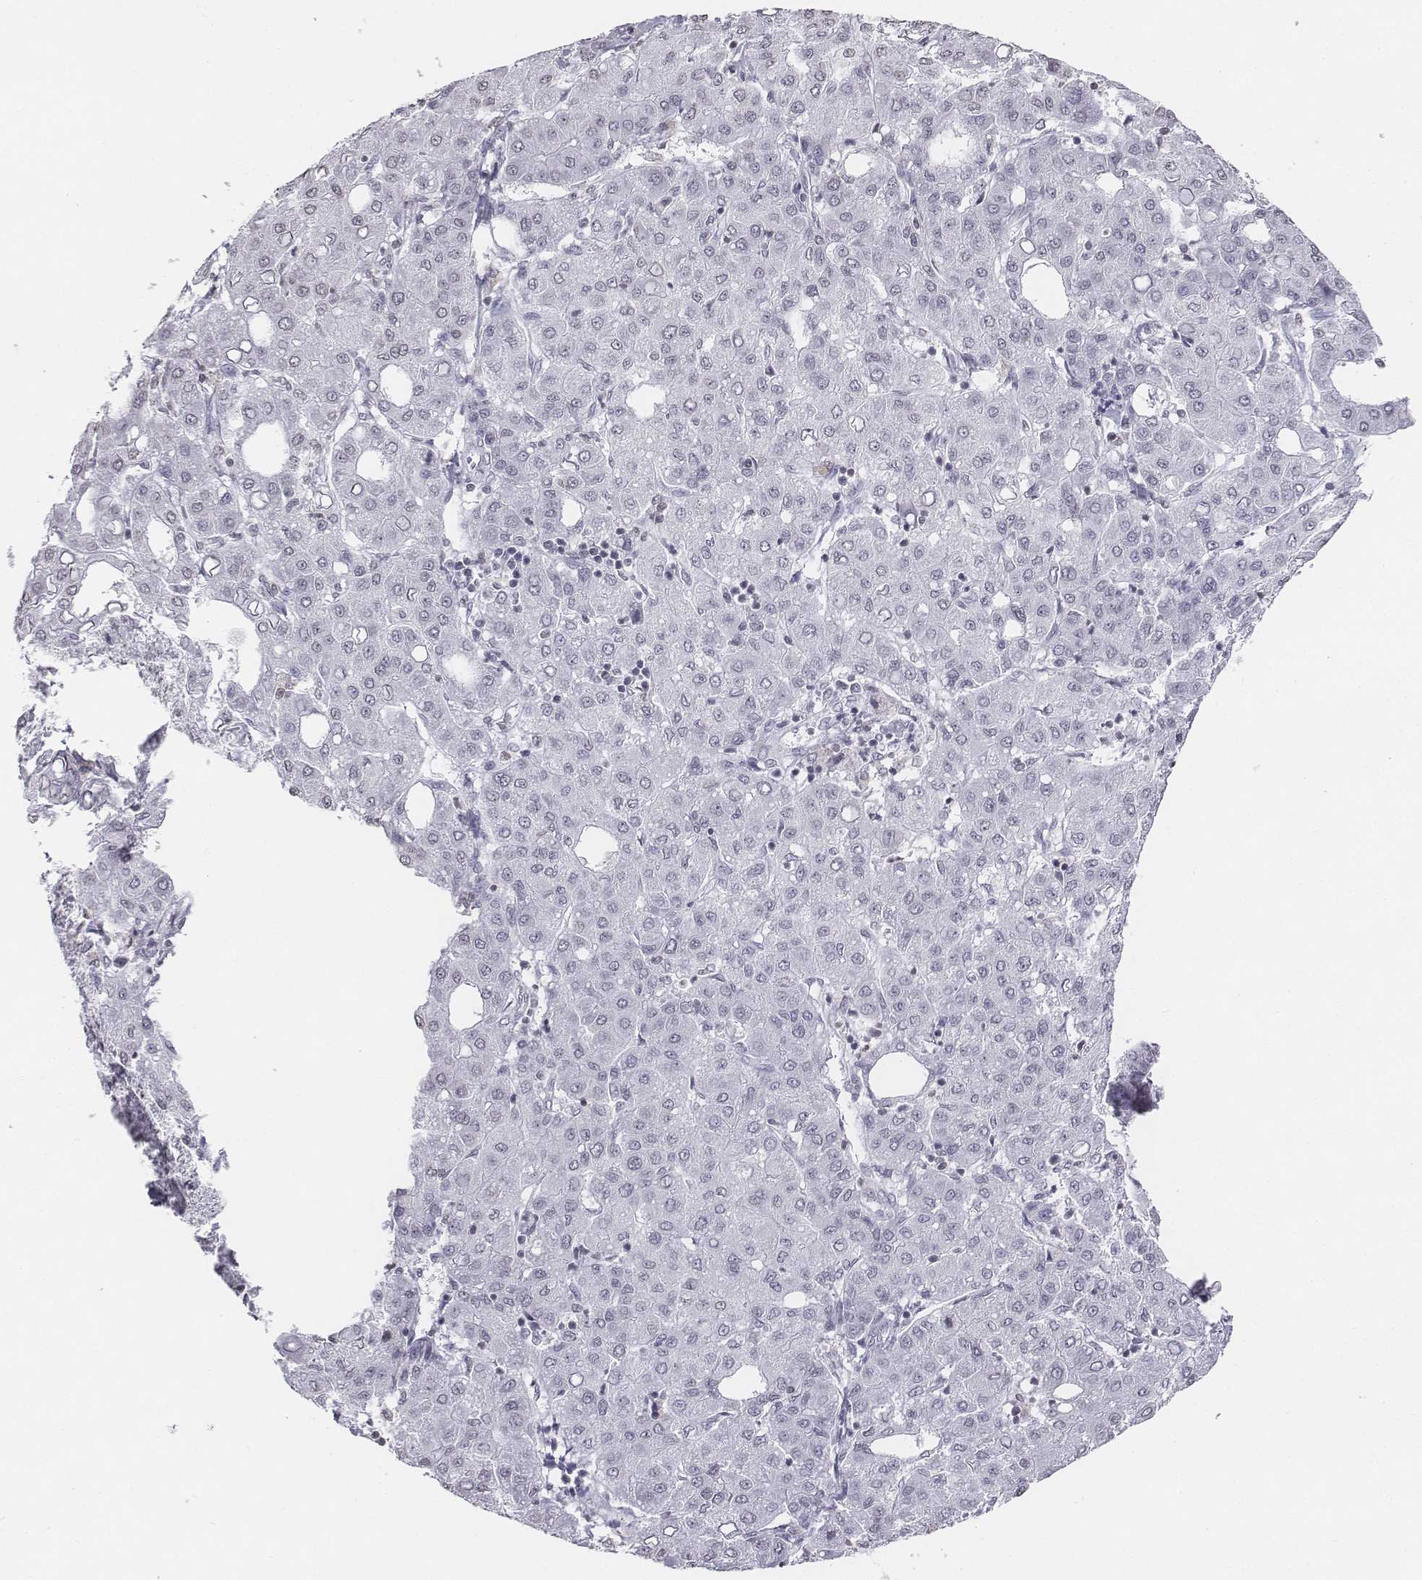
{"staining": {"intensity": "negative", "quantity": "none", "location": "none"}, "tissue": "liver cancer", "cell_type": "Tumor cells", "image_type": "cancer", "snomed": [{"axis": "morphology", "description": "Carcinoma, Hepatocellular, NOS"}, {"axis": "topography", "description": "Liver"}], "caption": "Immunohistochemistry micrograph of neoplastic tissue: liver cancer stained with DAB shows no significant protein staining in tumor cells.", "gene": "BARHL1", "patient": {"sex": "male", "age": 65}}